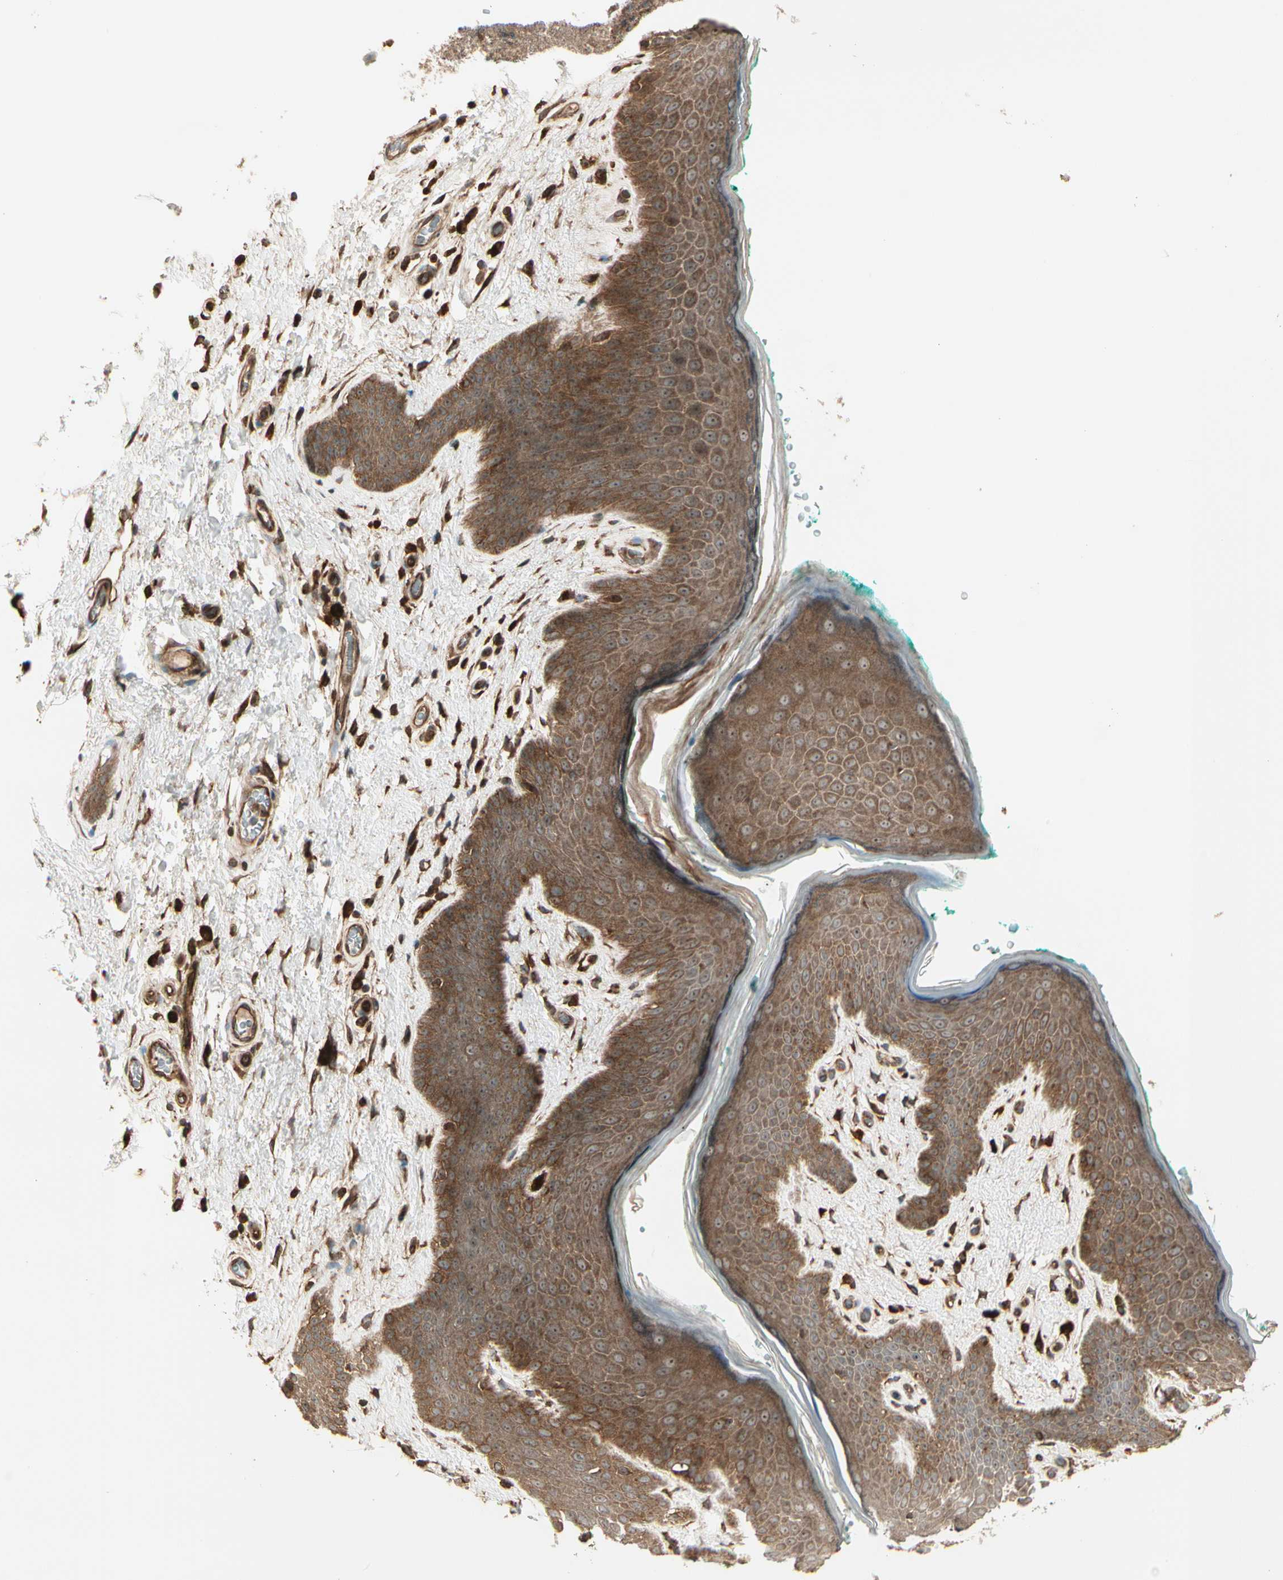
{"staining": {"intensity": "strong", "quantity": ">75%", "location": "cytoplasmic/membranous,nuclear"}, "tissue": "skin", "cell_type": "Epidermal cells", "image_type": "normal", "snomed": [{"axis": "morphology", "description": "Normal tissue, NOS"}, {"axis": "topography", "description": "Anal"}], "caption": "Human skin stained for a protein (brown) shows strong cytoplasmic/membranous,nuclear positive expression in approximately >75% of epidermal cells.", "gene": "FKBP15", "patient": {"sex": "male", "age": 74}}